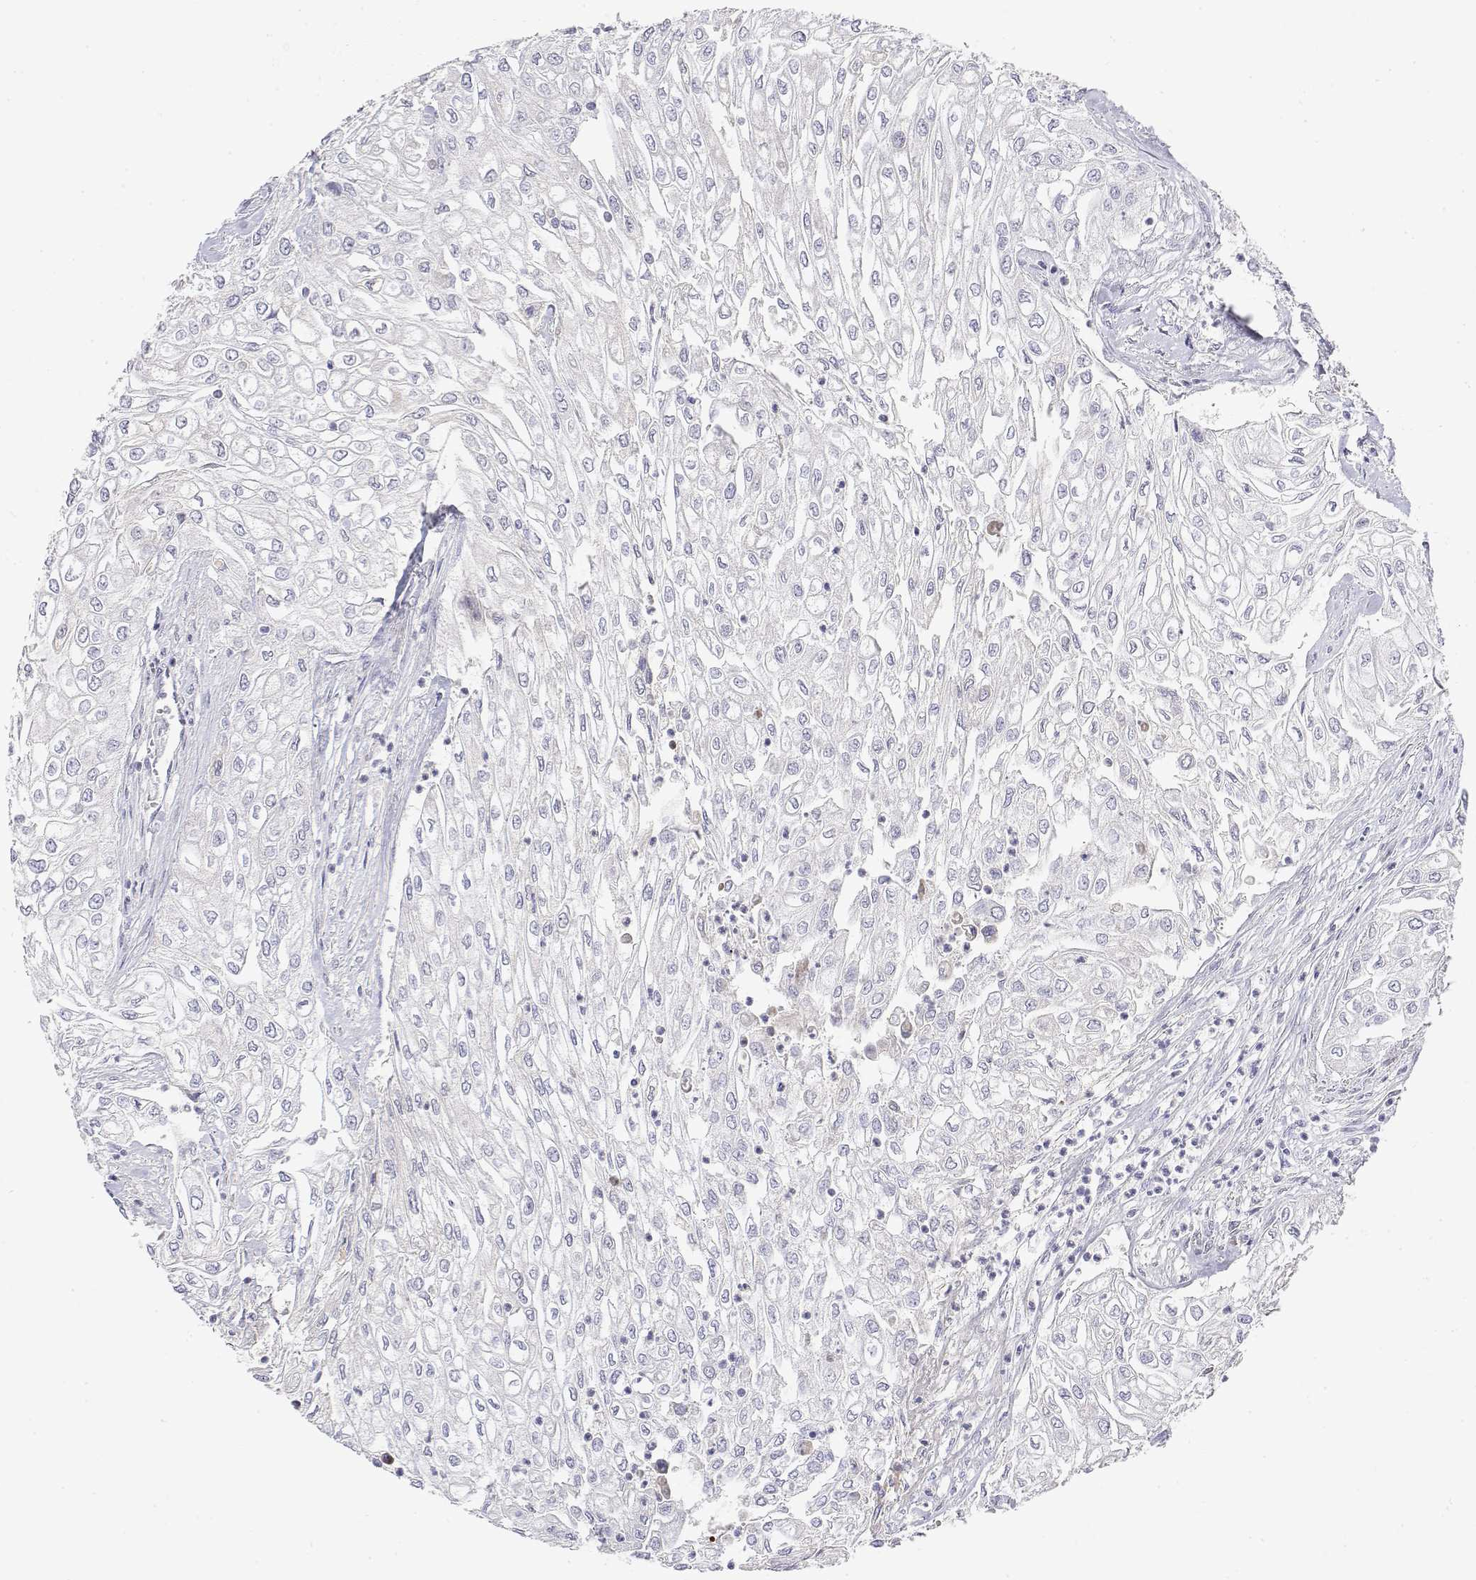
{"staining": {"intensity": "negative", "quantity": "none", "location": "none"}, "tissue": "urothelial cancer", "cell_type": "Tumor cells", "image_type": "cancer", "snomed": [{"axis": "morphology", "description": "Urothelial carcinoma, High grade"}, {"axis": "topography", "description": "Urinary bladder"}], "caption": "Protein analysis of high-grade urothelial carcinoma displays no significant staining in tumor cells. (DAB immunohistochemistry (IHC) with hematoxylin counter stain).", "gene": "GGACT", "patient": {"sex": "male", "age": 62}}